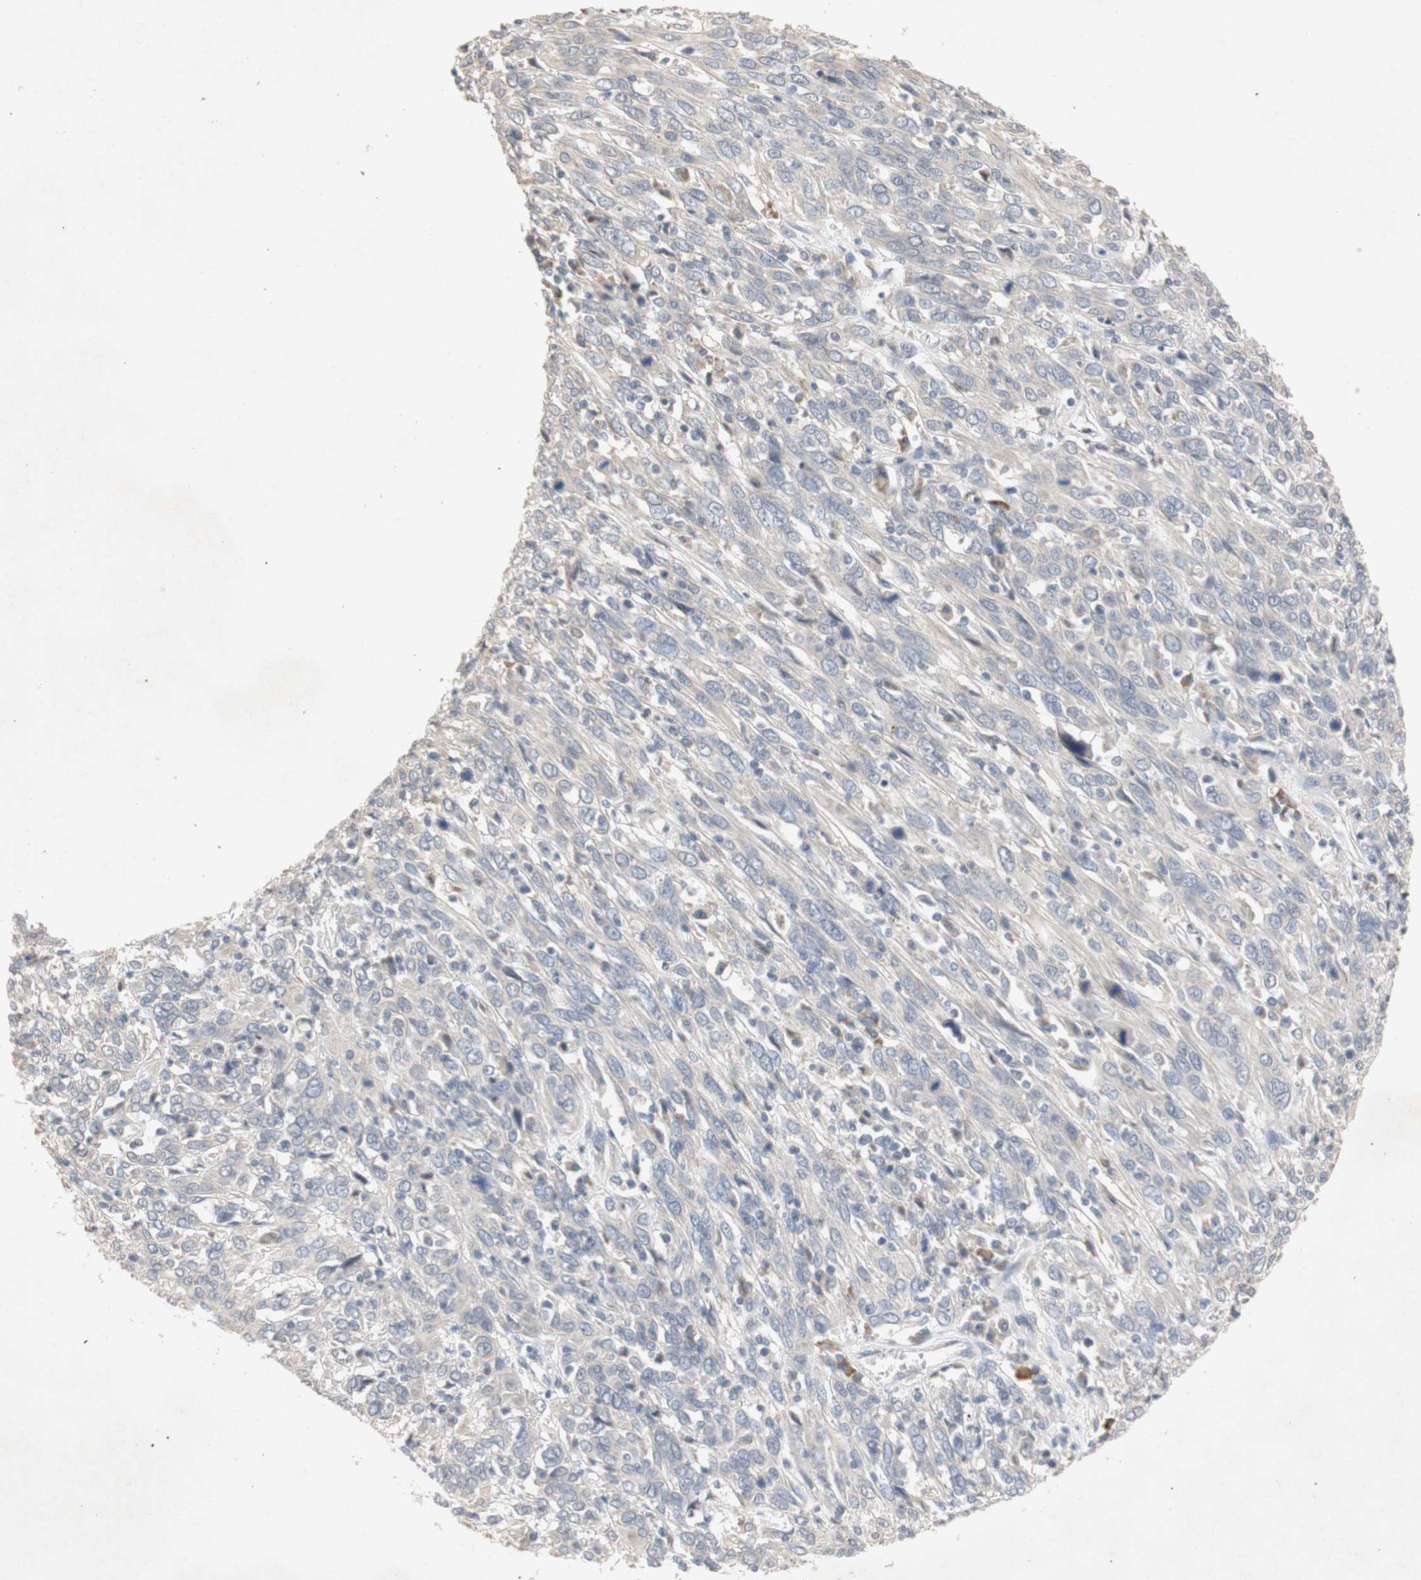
{"staining": {"intensity": "negative", "quantity": "none", "location": "none"}, "tissue": "cervical cancer", "cell_type": "Tumor cells", "image_type": "cancer", "snomed": [{"axis": "morphology", "description": "Squamous cell carcinoma, NOS"}, {"axis": "topography", "description": "Cervix"}], "caption": "A high-resolution histopathology image shows immunohistochemistry staining of cervical cancer, which reveals no significant staining in tumor cells.", "gene": "FOSB", "patient": {"sex": "female", "age": 46}}